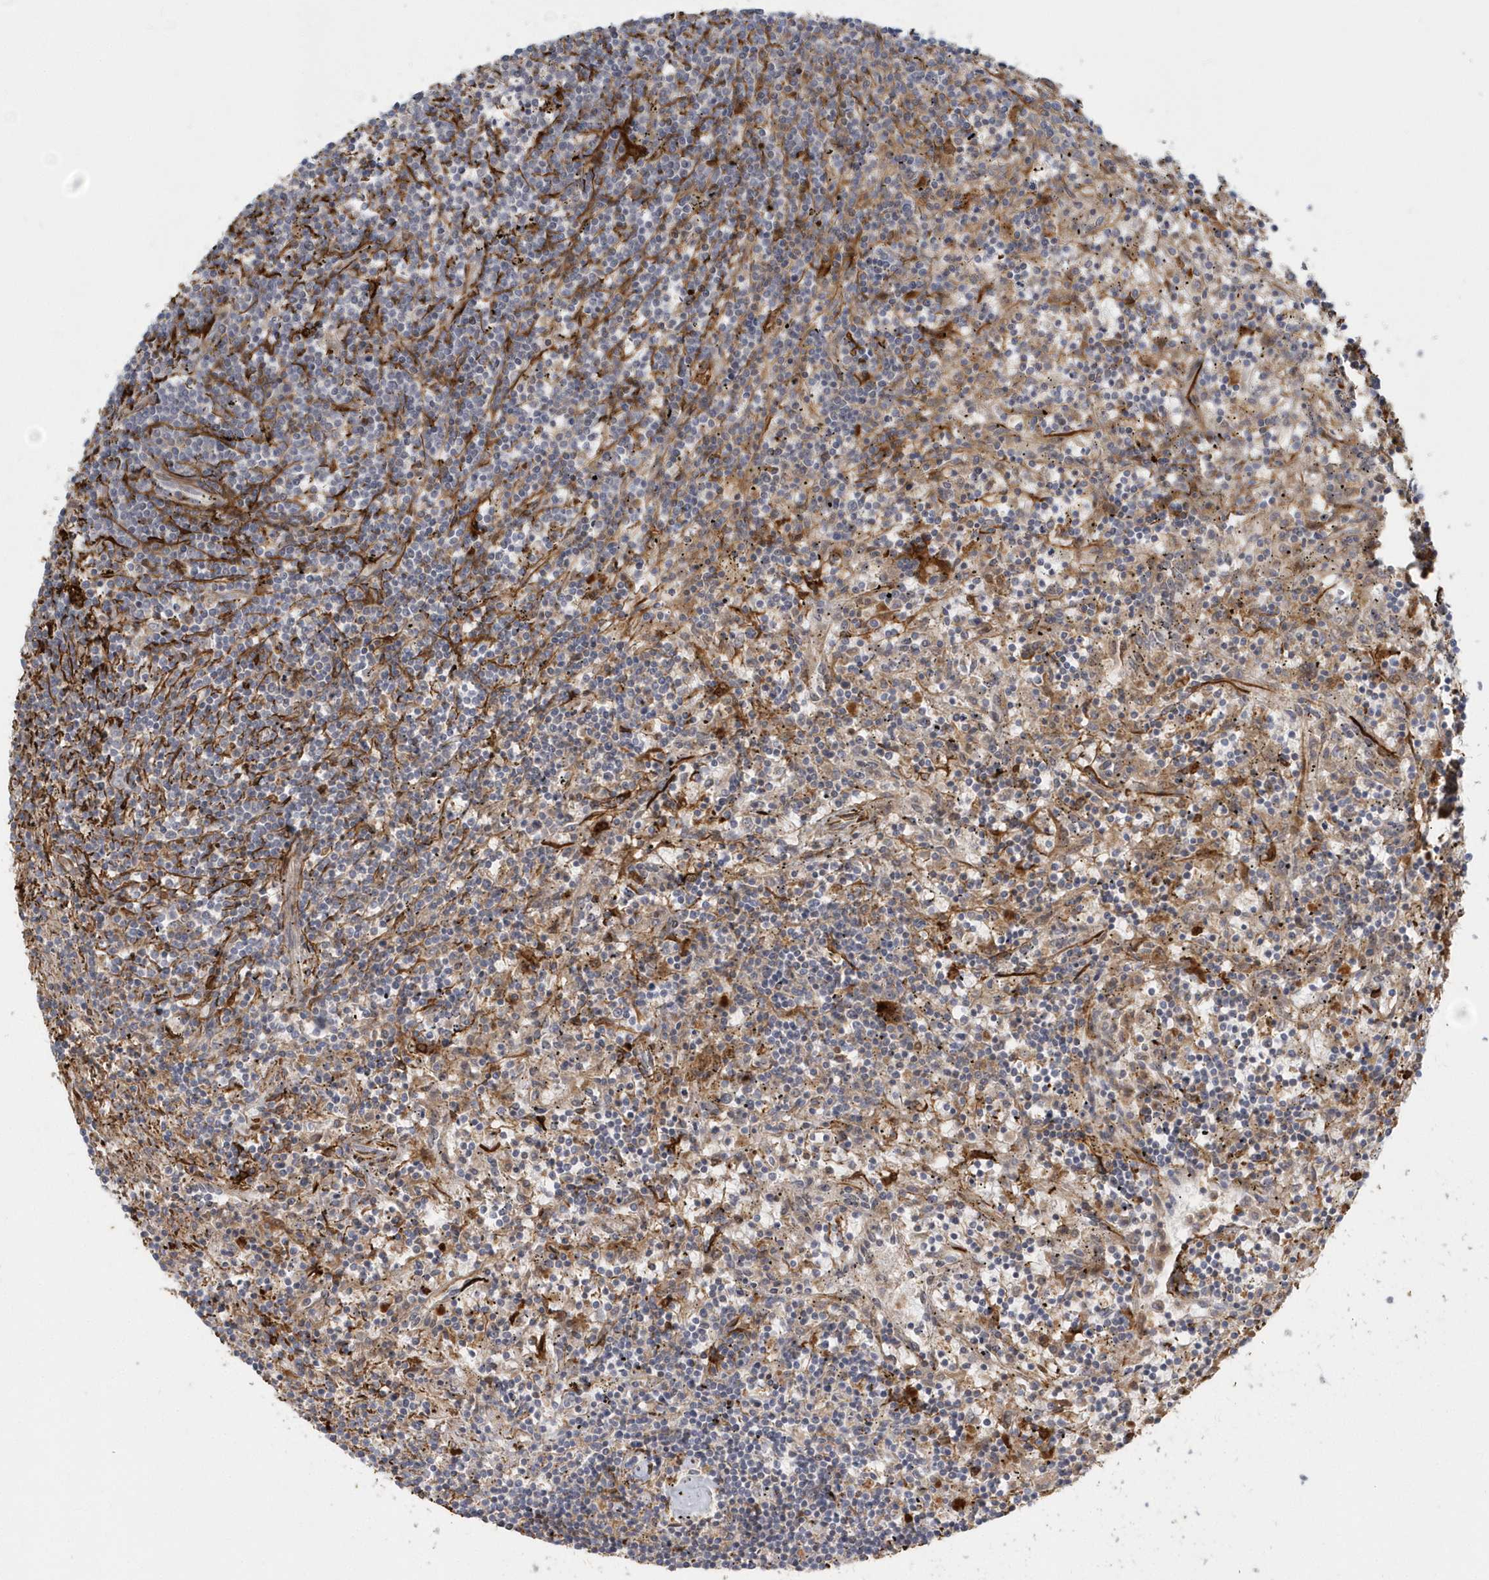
{"staining": {"intensity": "negative", "quantity": "none", "location": "none"}, "tissue": "lymphoma", "cell_type": "Tumor cells", "image_type": "cancer", "snomed": [{"axis": "morphology", "description": "Malignant lymphoma, non-Hodgkin's type, Low grade"}, {"axis": "topography", "description": "Spleen"}], "caption": "IHC histopathology image of neoplastic tissue: lymphoma stained with DAB reveals no significant protein expression in tumor cells.", "gene": "NAPB", "patient": {"sex": "male", "age": 76}}